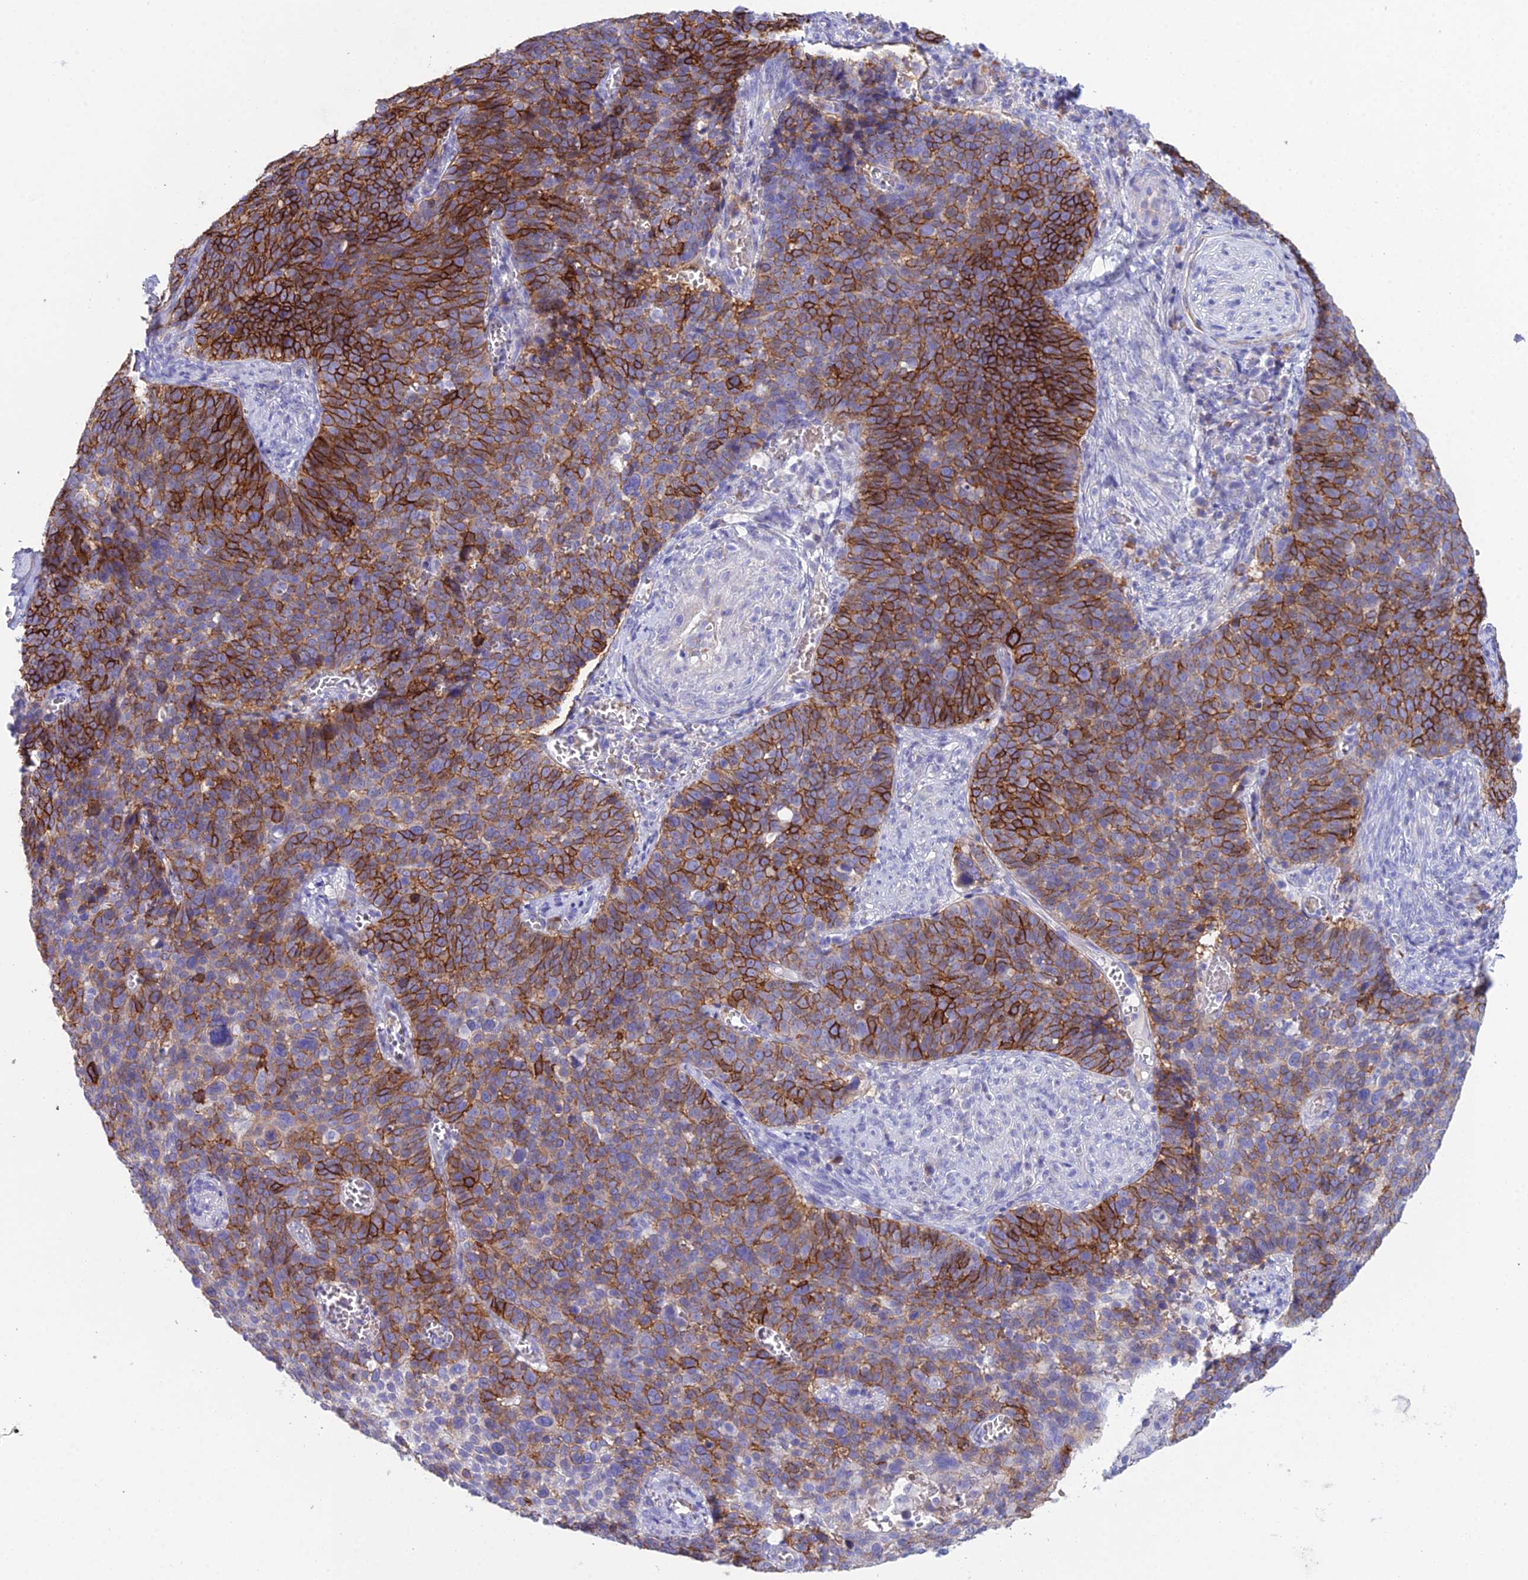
{"staining": {"intensity": "strong", "quantity": "25%-75%", "location": "cytoplasmic/membranous"}, "tissue": "cervical cancer", "cell_type": "Tumor cells", "image_type": "cancer", "snomed": [{"axis": "morphology", "description": "Normal tissue, NOS"}, {"axis": "morphology", "description": "Squamous cell carcinoma, NOS"}, {"axis": "topography", "description": "Cervix"}], "caption": "Protein expression analysis of human cervical squamous cell carcinoma reveals strong cytoplasmic/membranous expression in approximately 25%-75% of tumor cells.", "gene": "OR1Q1", "patient": {"sex": "female", "age": 39}}